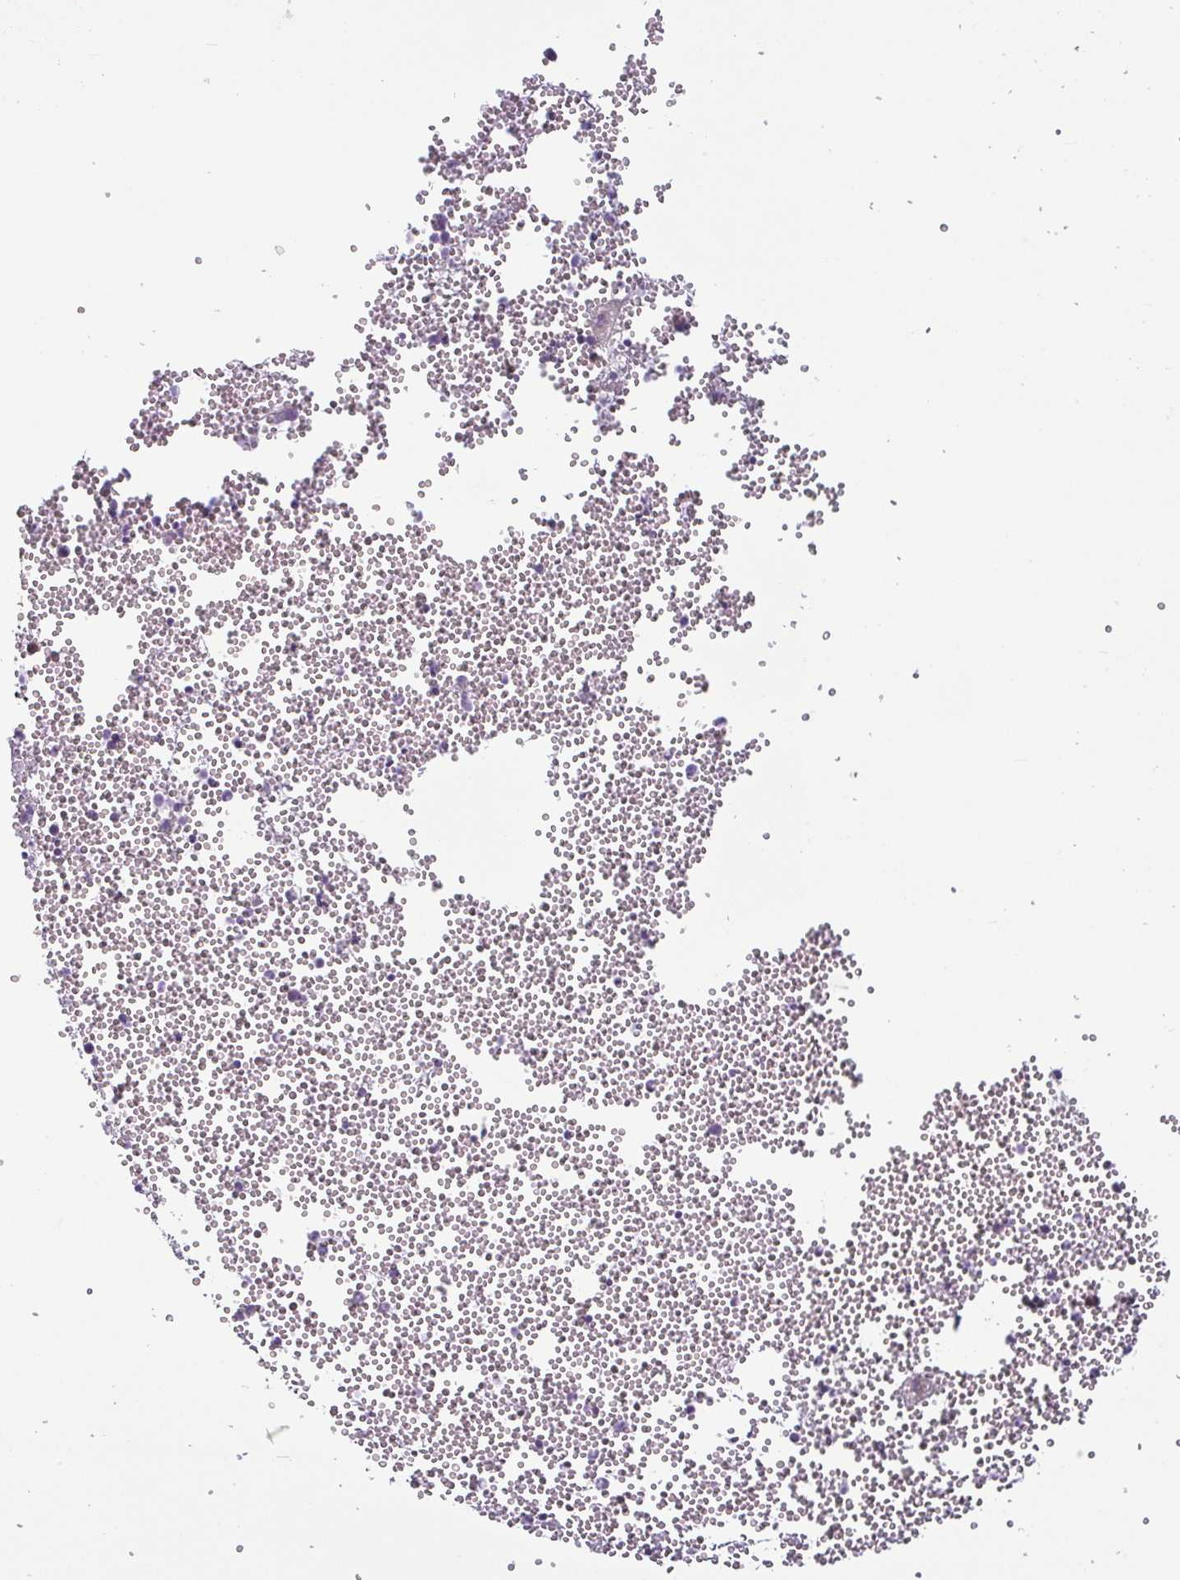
{"staining": {"intensity": "strong", "quantity": "<25%", "location": "cytoplasmic/membranous"}, "tissue": "bone marrow", "cell_type": "Hematopoietic cells", "image_type": "normal", "snomed": [{"axis": "morphology", "description": "Normal tissue, NOS"}, {"axis": "topography", "description": "Bone marrow"}], "caption": "A brown stain shows strong cytoplasmic/membranous expression of a protein in hematopoietic cells of benign human bone marrow.", "gene": "ECM1", "patient": {"sex": "female", "age": 80}}